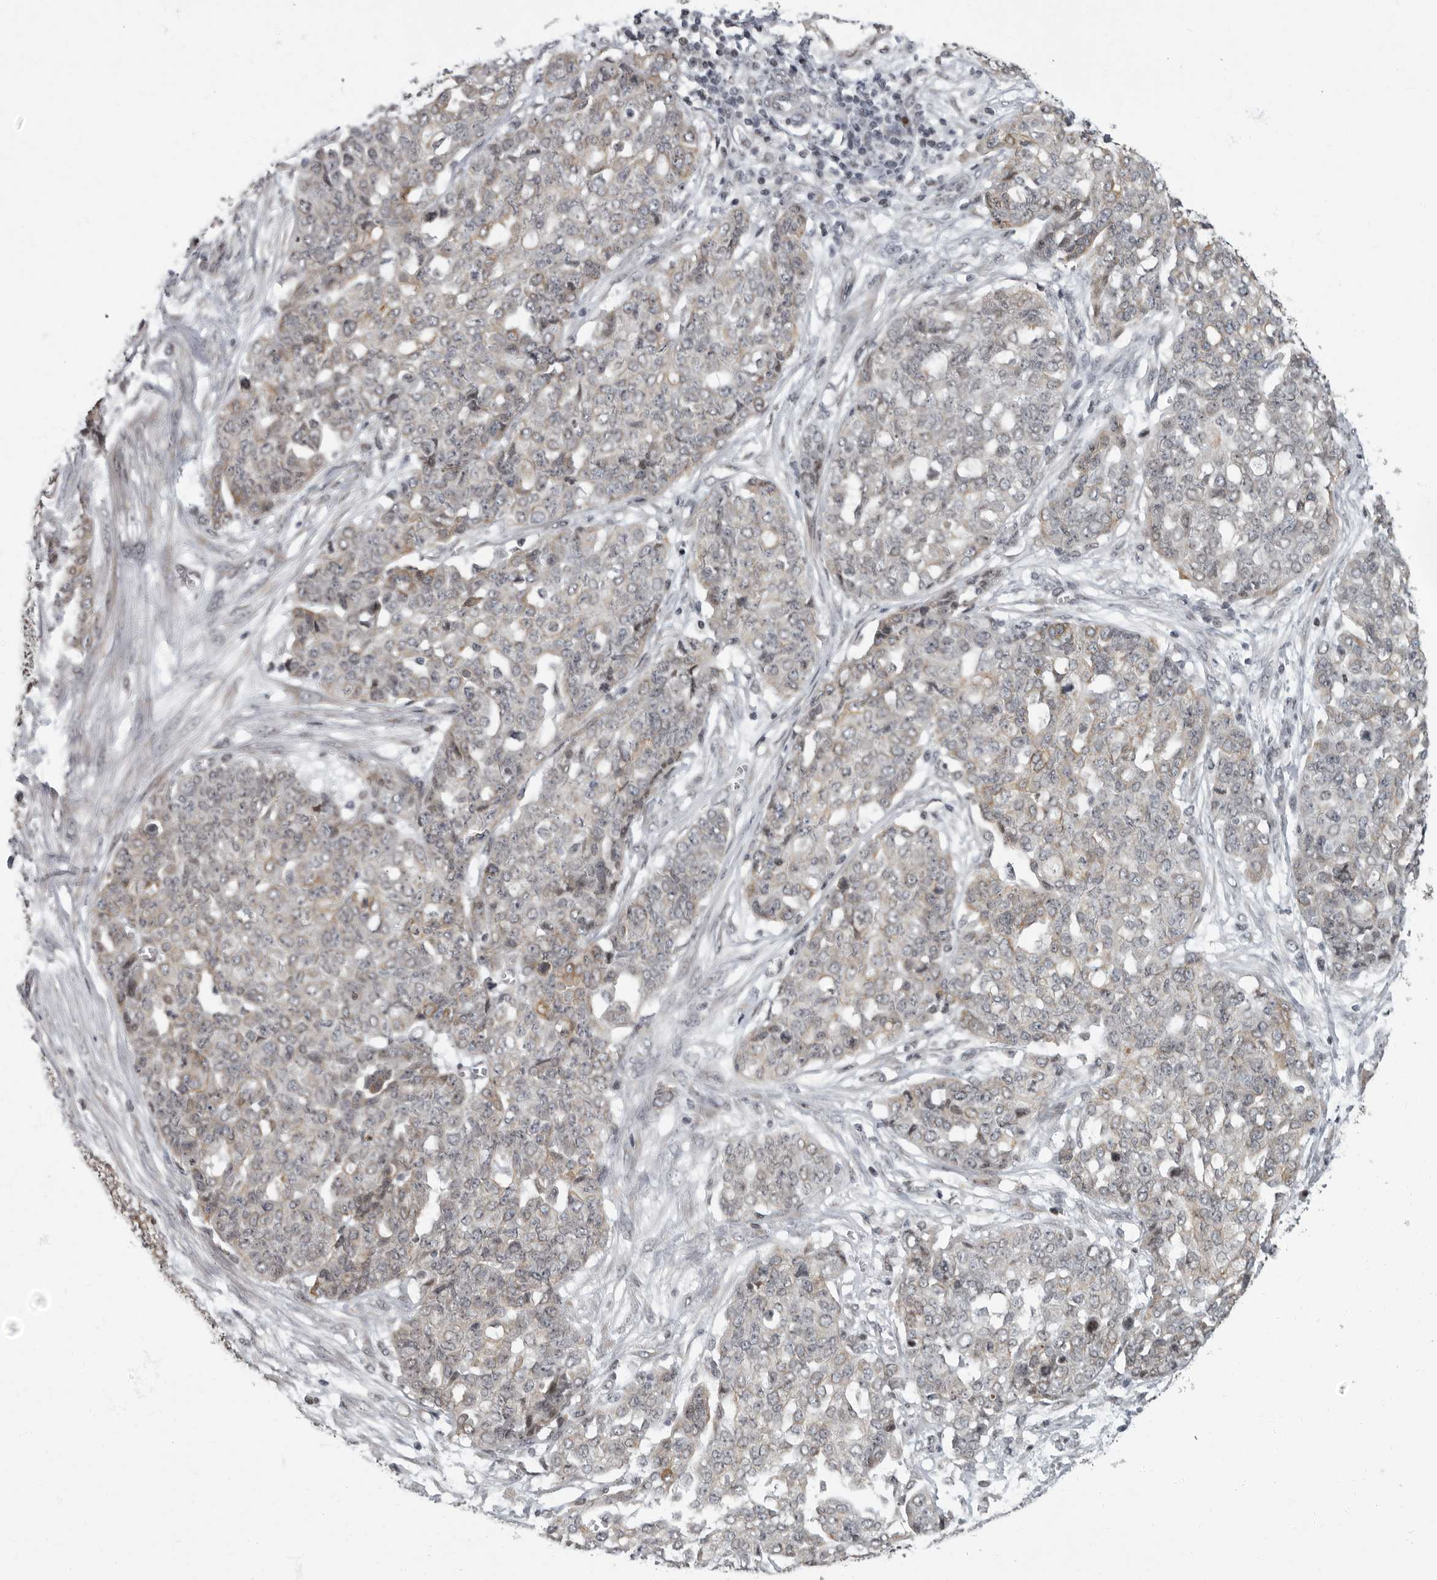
{"staining": {"intensity": "weak", "quantity": "25%-75%", "location": "cytoplasmic/membranous"}, "tissue": "ovarian cancer", "cell_type": "Tumor cells", "image_type": "cancer", "snomed": [{"axis": "morphology", "description": "Cystadenocarcinoma, serous, NOS"}, {"axis": "topography", "description": "Soft tissue"}, {"axis": "topography", "description": "Ovary"}], "caption": "An immunohistochemistry image of neoplastic tissue is shown. Protein staining in brown highlights weak cytoplasmic/membranous positivity in serous cystadenocarcinoma (ovarian) within tumor cells.", "gene": "EVI5", "patient": {"sex": "female", "age": 57}}